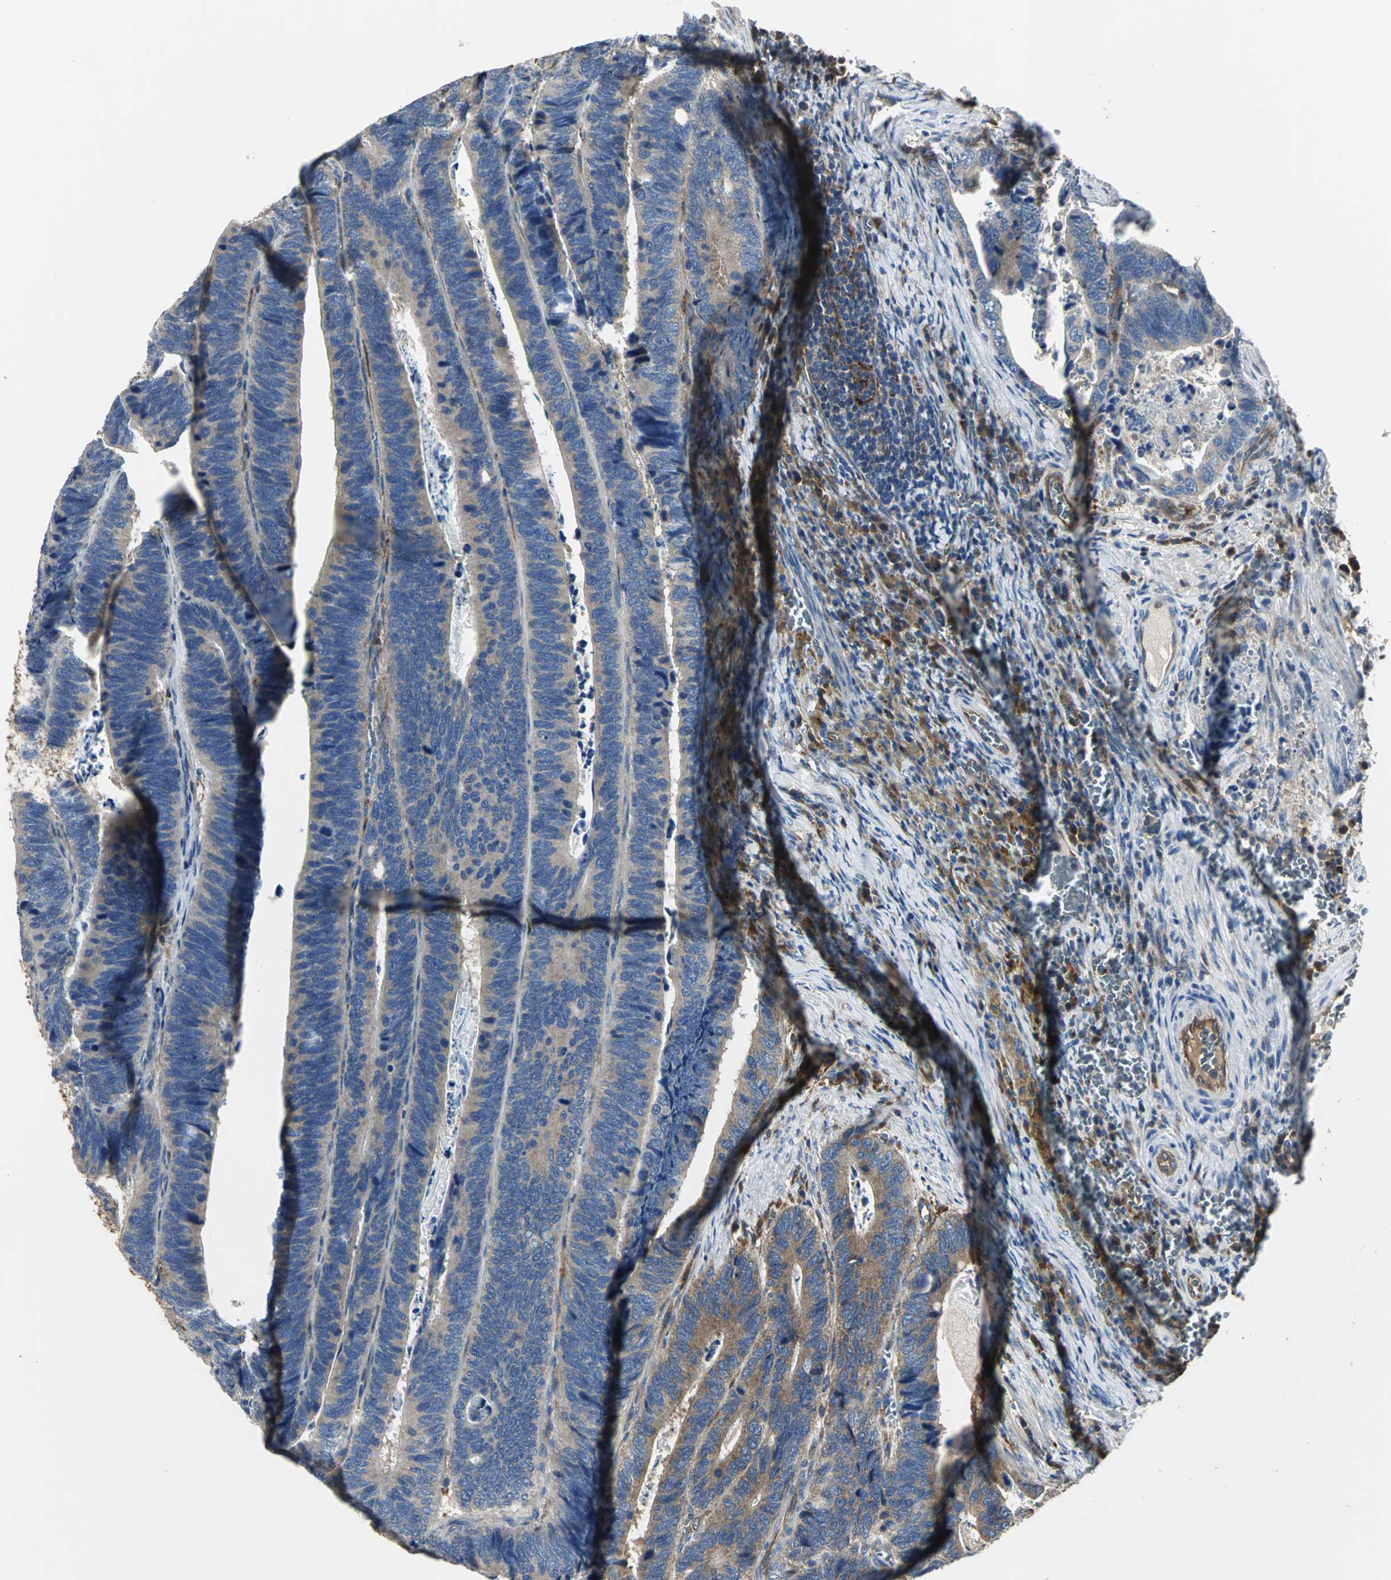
{"staining": {"intensity": "moderate", "quantity": ">75%", "location": "cytoplasmic/membranous"}, "tissue": "colorectal cancer", "cell_type": "Tumor cells", "image_type": "cancer", "snomed": [{"axis": "morphology", "description": "Adenocarcinoma, NOS"}, {"axis": "topography", "description": "Colon"}], "caption": "Brown immunohistochemical staining in human colorectal cancer (adenocarcinoma) demonstrates moderate cytoplasmic/membranous expression in approximately >75% of tumor cells.", "gene": "CHRNB1", "patient": {"sex": "male", "age": 72}}